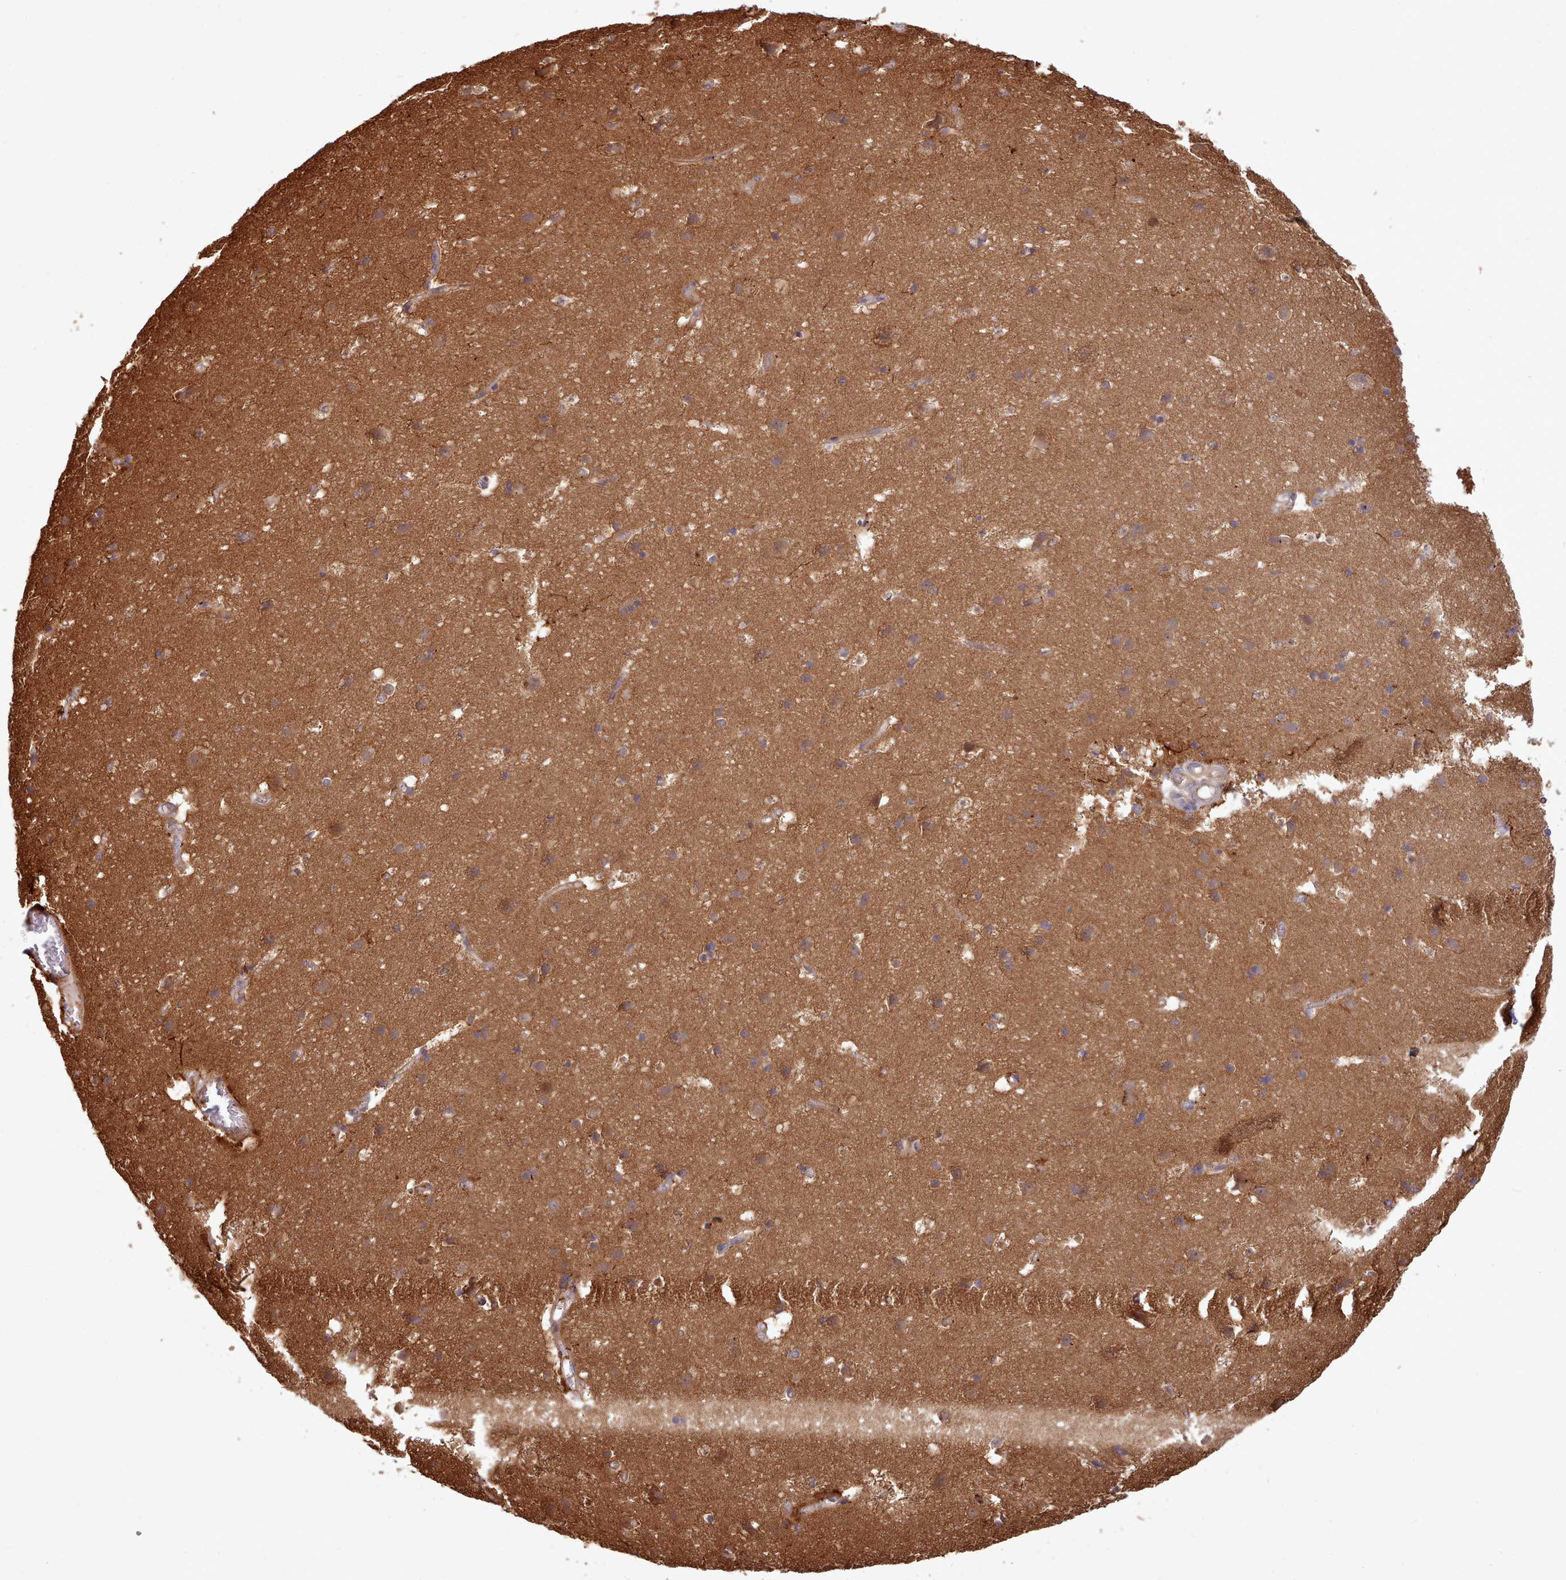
{"staining": {"intensity": "moderate", "quantity": ">75%", "location": "cytoplasmic/membranous"}, "tissue": "cerebral cortex", "cell_type": "Endothelial cells", "image_type": "normal", "snomed": [{"axis": "morphology", "description": "Normal tissue, NOS"}, {"axis": "topography", "description": "Cerebral cortex"}], "caption": "Immunohistochemistry (IHC) of unremarkable cerebral cortex exhibits medium levels of moderate cytoplasmic/membranous staining in approximately >75% of endothelial cells. (Stains: DAB (3,3'-diaminobenzidine) in brown, nuclei in blue, Microscopy: brightfield microscopy at high magnification).", "gene": "SLC4A9", "patient": {"sex": "male", "age": 54}}